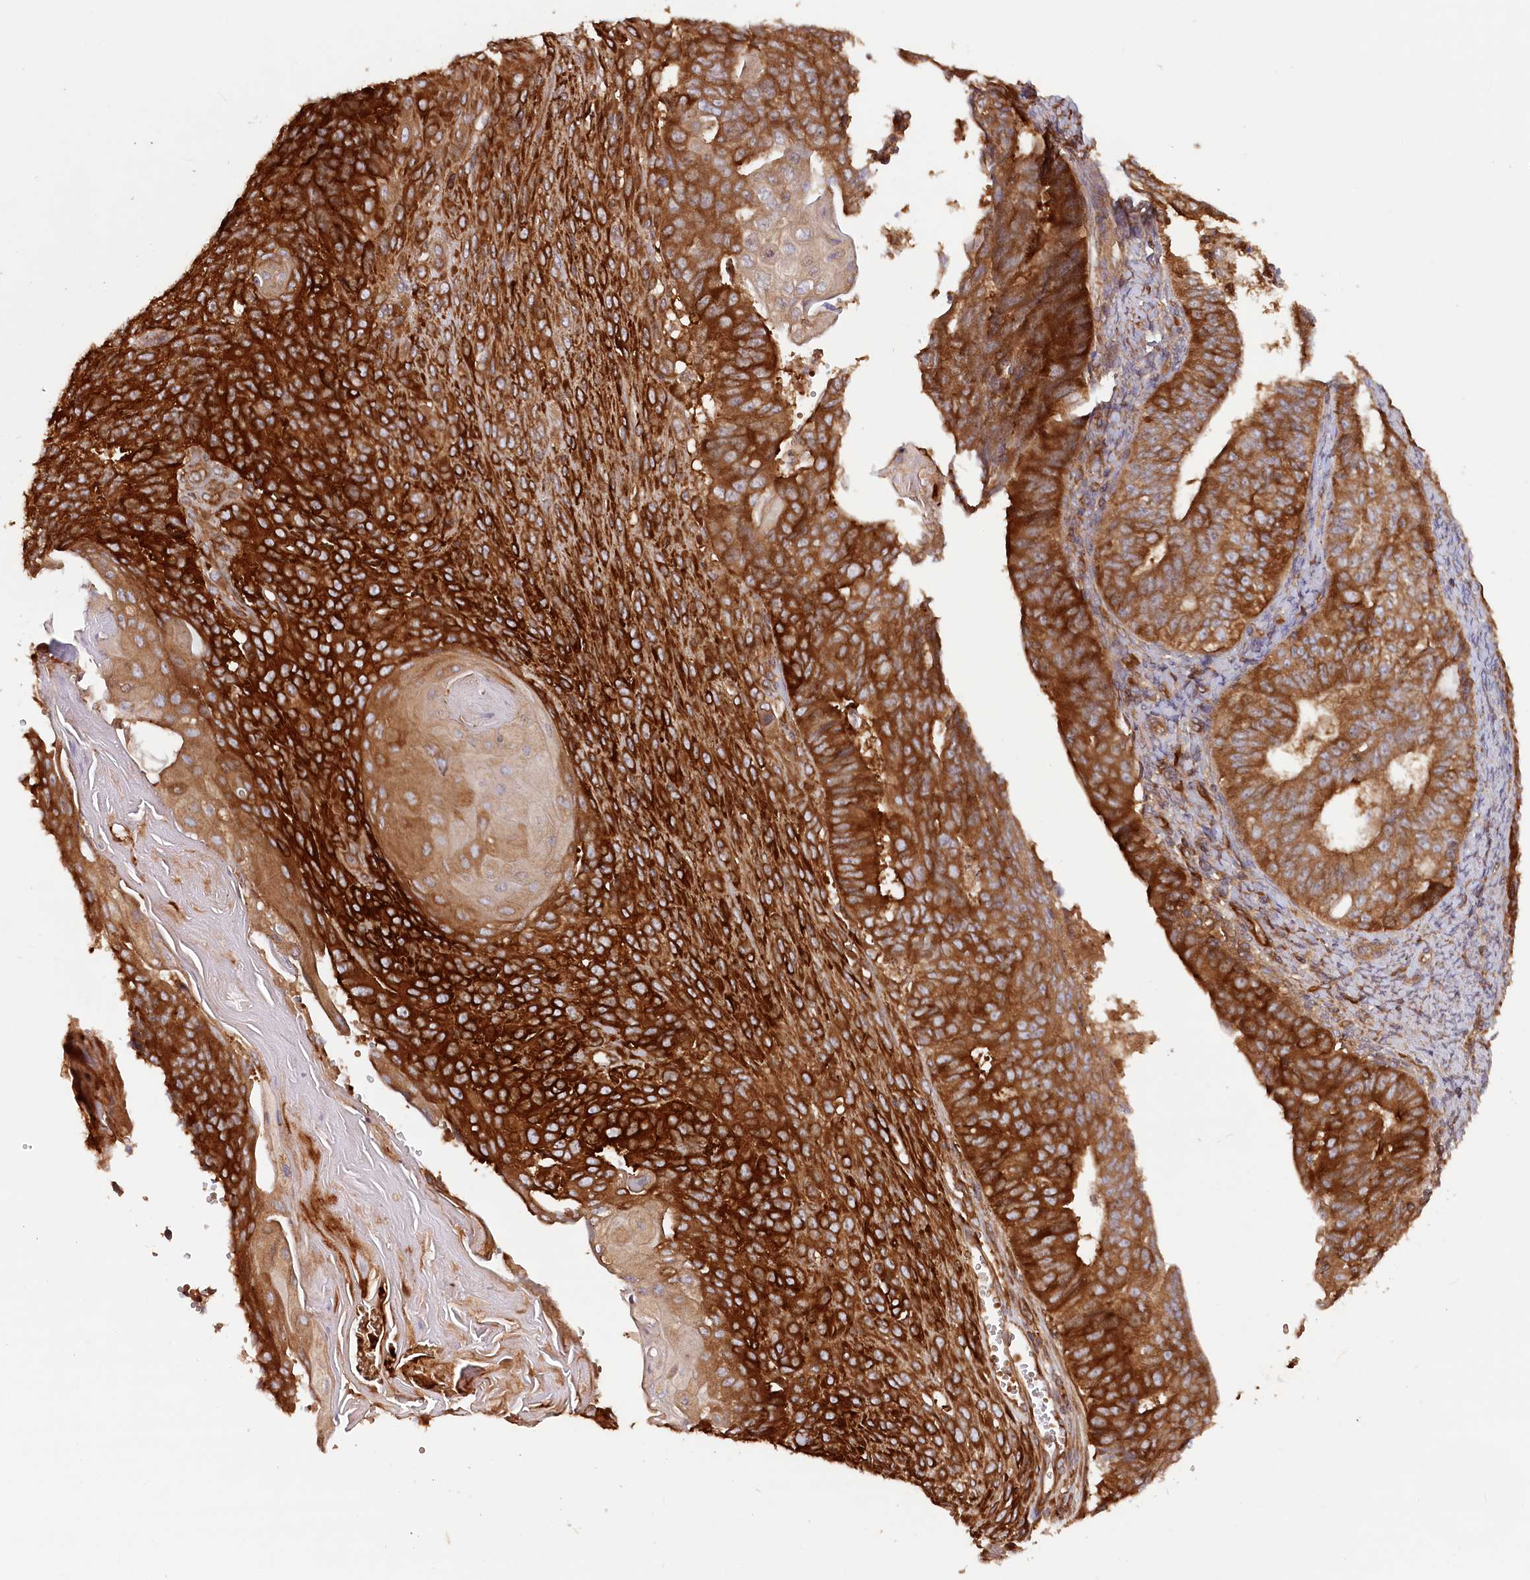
{"staining": {"intensity": "strong", "quantity": ">75%", "location": "cytoplasmic/membranous"}, "tissue": "endometrial cancer", "cell_type": "Tumor cells", "image_type": "cancer", "snomed": [{"axis": "morphology", "description": "Adenocarcinoma, NOS"}, {"axis": "topography", "description": "Endometrium"}], "caption": "Protein staining of endometrial adenocarcinoma tissue reveals strong cytoplasmic/membranous expression in about >75% of tumor cells.", "gene": "PAIP2", "patient": {"sex": "female", "age": 32}}